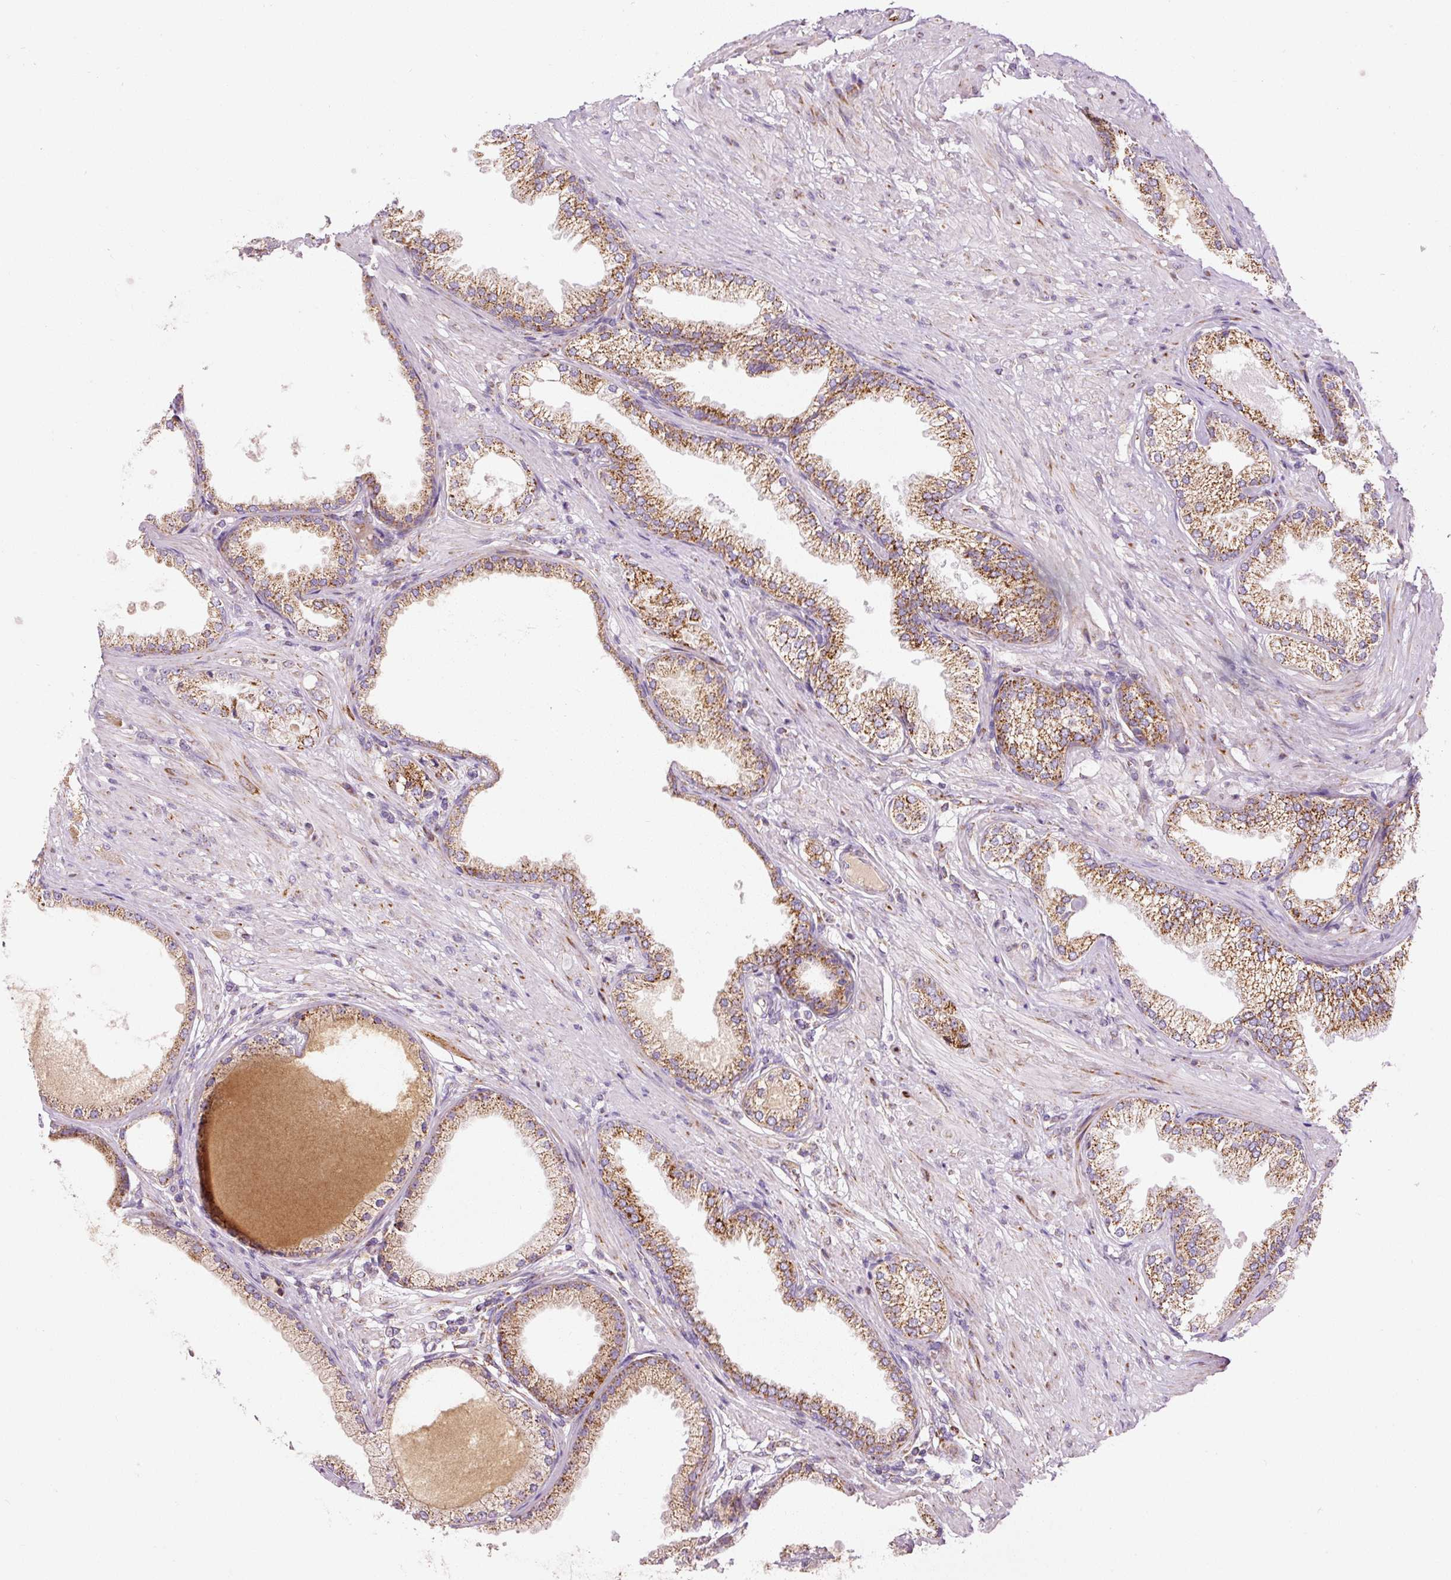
{"staining": {"intensity": "strong", "quantity": ">75%", "location": "cytoplasmic/membranous"}, "tissue": "prostate cancer", "cell_type": "Tumor cells", "image_type": "cancer", "snomed": [{"axis": "morphology", "description": "Adenocarcinoma, High grade"}, {"axis": "topography", "description": "Prostate"}], "caption": "IHC image of neoplastic tissue: human prostate cancer stained using IHC shows high levels of strong protein expression localized specifically in the cytoplasmic/membranous of tumor cells, appearing as a cytoplasmic/membranous brown color.", "gene": "NDUFB4", "patient": {"sex": "male", "age": 71}}